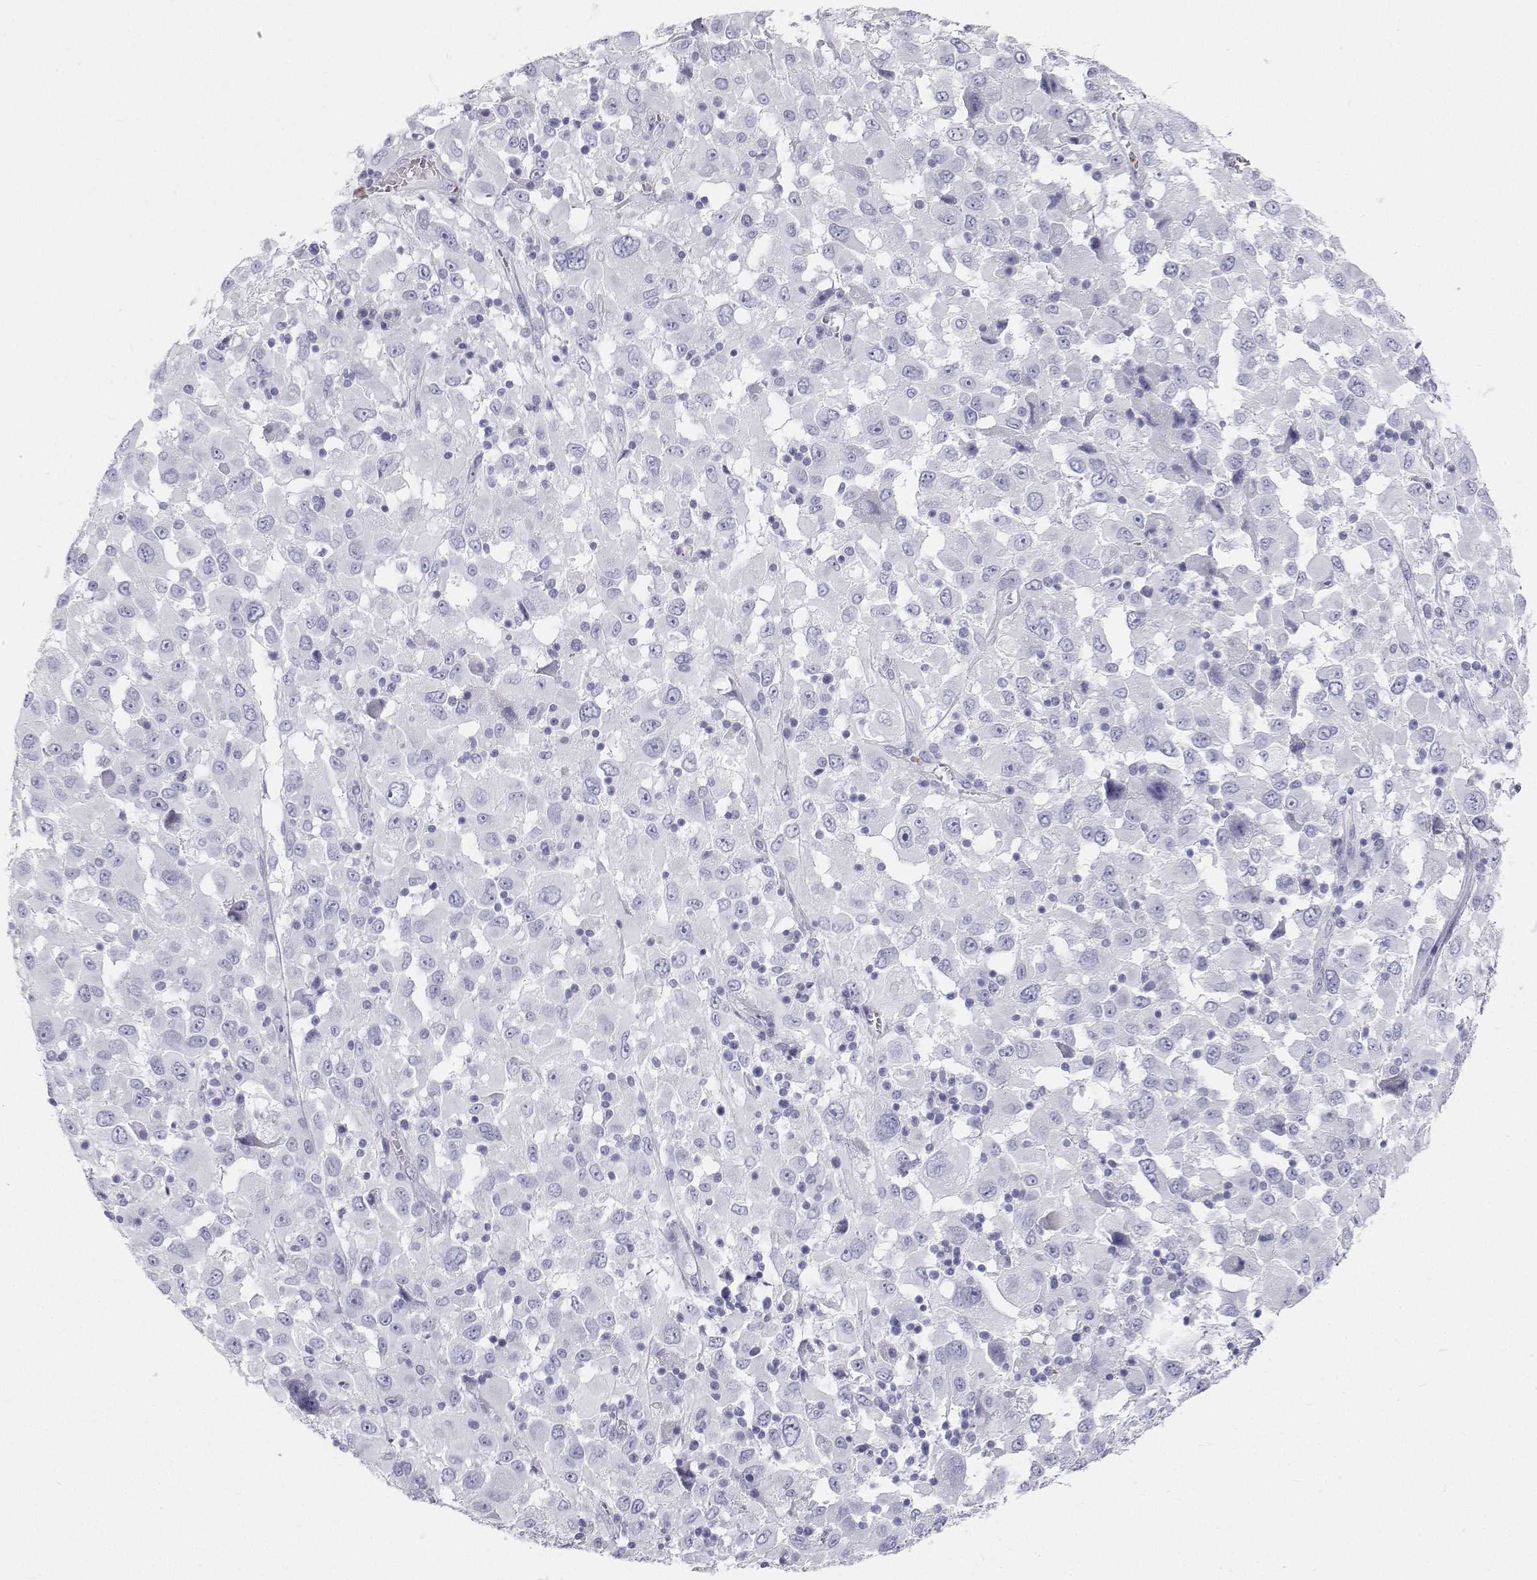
{"staining": {"intensity": "negative", "quantity": "none", "location": "none"}, "tissue": "melanoma", "cell_type": "Tumor cells", "image_type": "cancer", "snomed": [{"axis": "morphology", "description": "Malignant melanoma, Metastatic site"}, {"axis": "topography", "description": "Soft tissue"}], "caption": "Immunohistochemical staining of human melanoma displays no significant staining in tumor cells. (DAB immunohistochemistry with hematoxylin counter stain).", "gene": "SFTPB", "patient": {"sex": "male", "age": 50}}